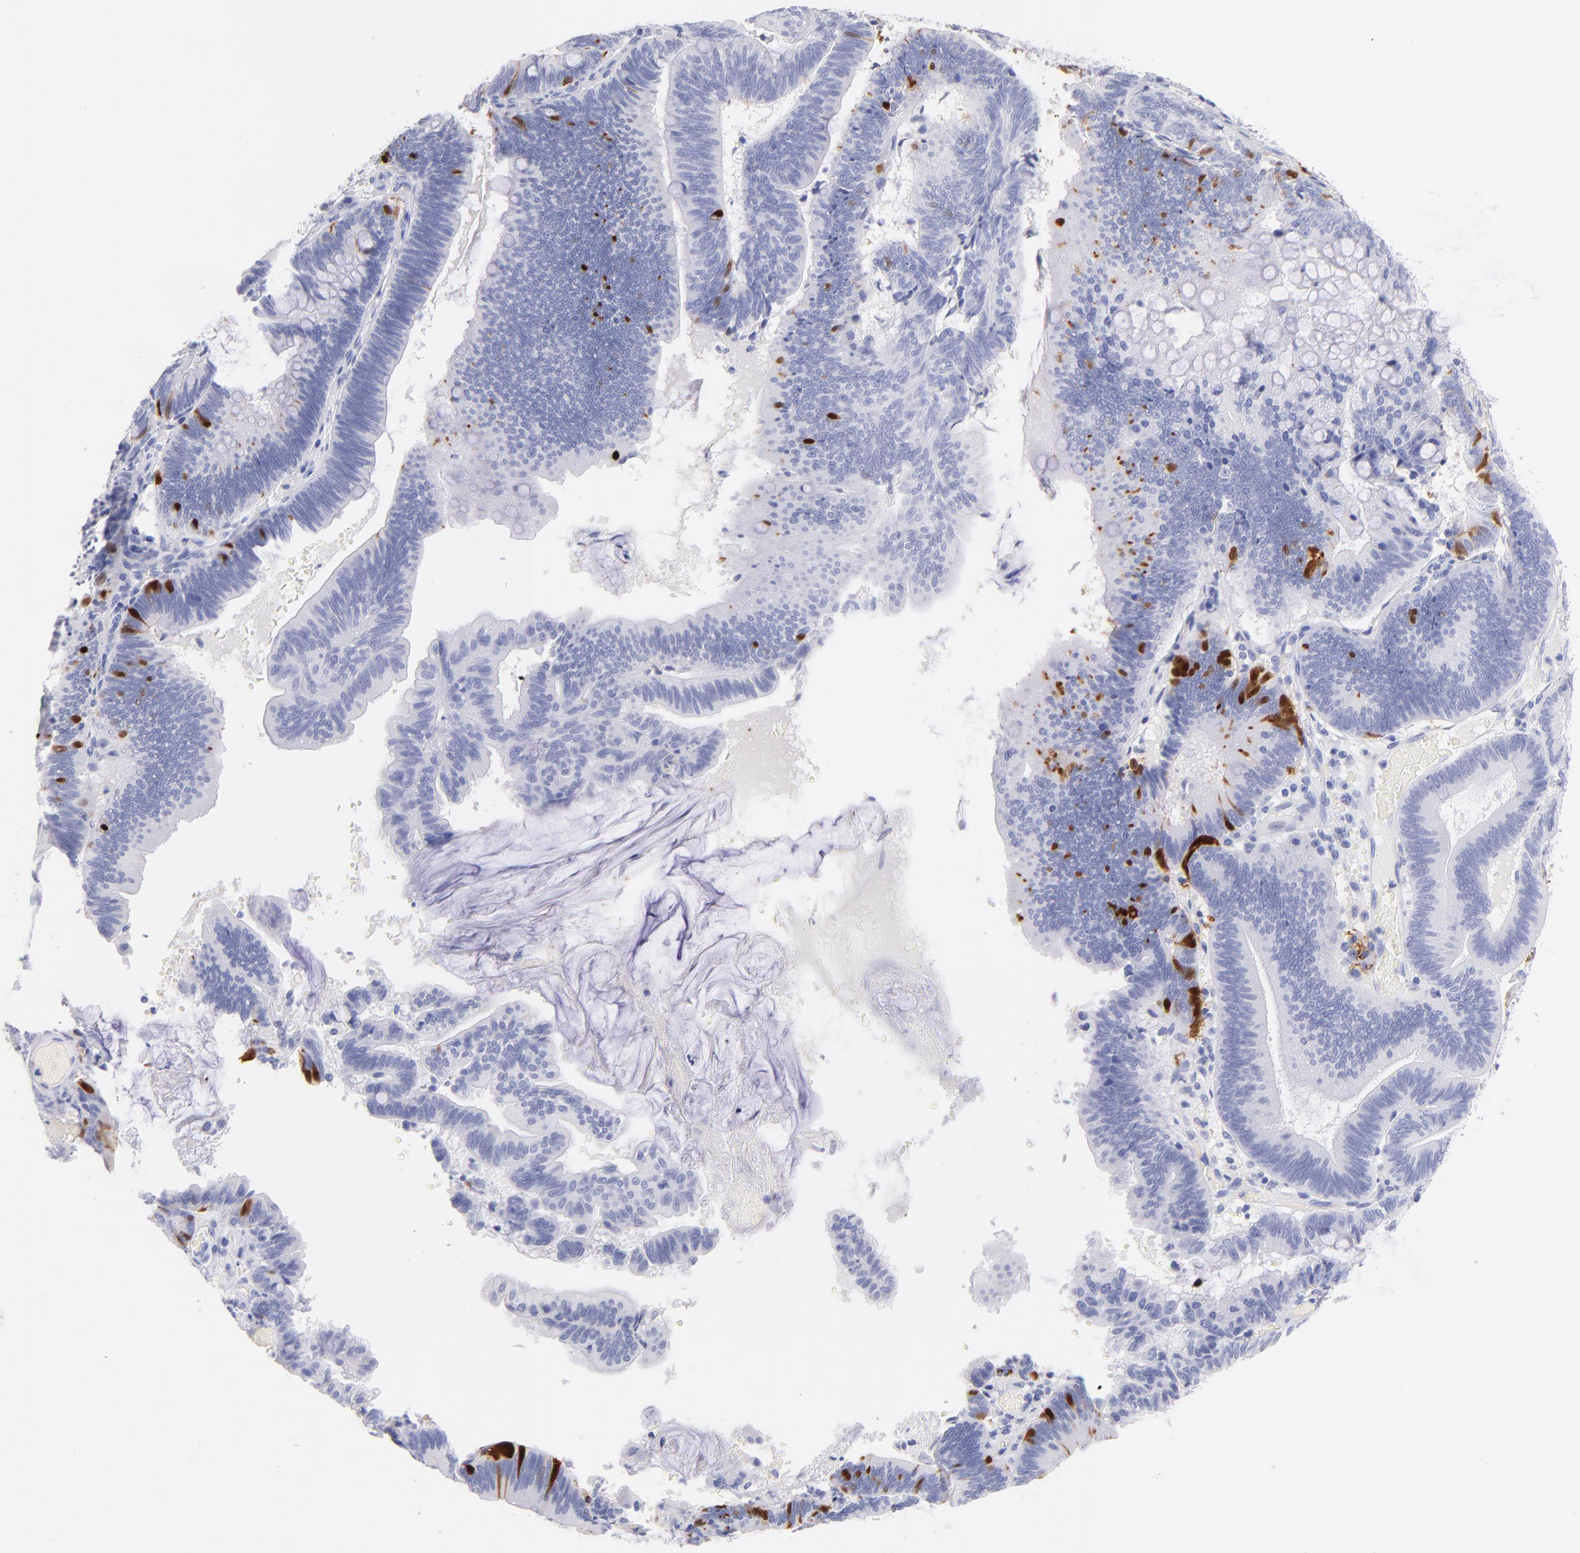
{"staining": {"intensity": "strong", "quantity": "<25%", "location": "cytoplasmic/membranous"}, "tissue": "pancreatic cancer", "cell_type": "Tumor cells", "image_type": "cancer", "snomed": [{"axis": "morphology", "description": "Adenocarcinoma, NOS"}, {"axis": "topography", "description": "Pancreas"}], "caption": "Immunohistochemical staining of pancreatic cancer (adenocarcinoma) reveals strong cytoplasmic/membranous protein positivity in about <25% of tumor cells.", "gene": "SCGN", "patient": {"sex": "male", "age": 82}}